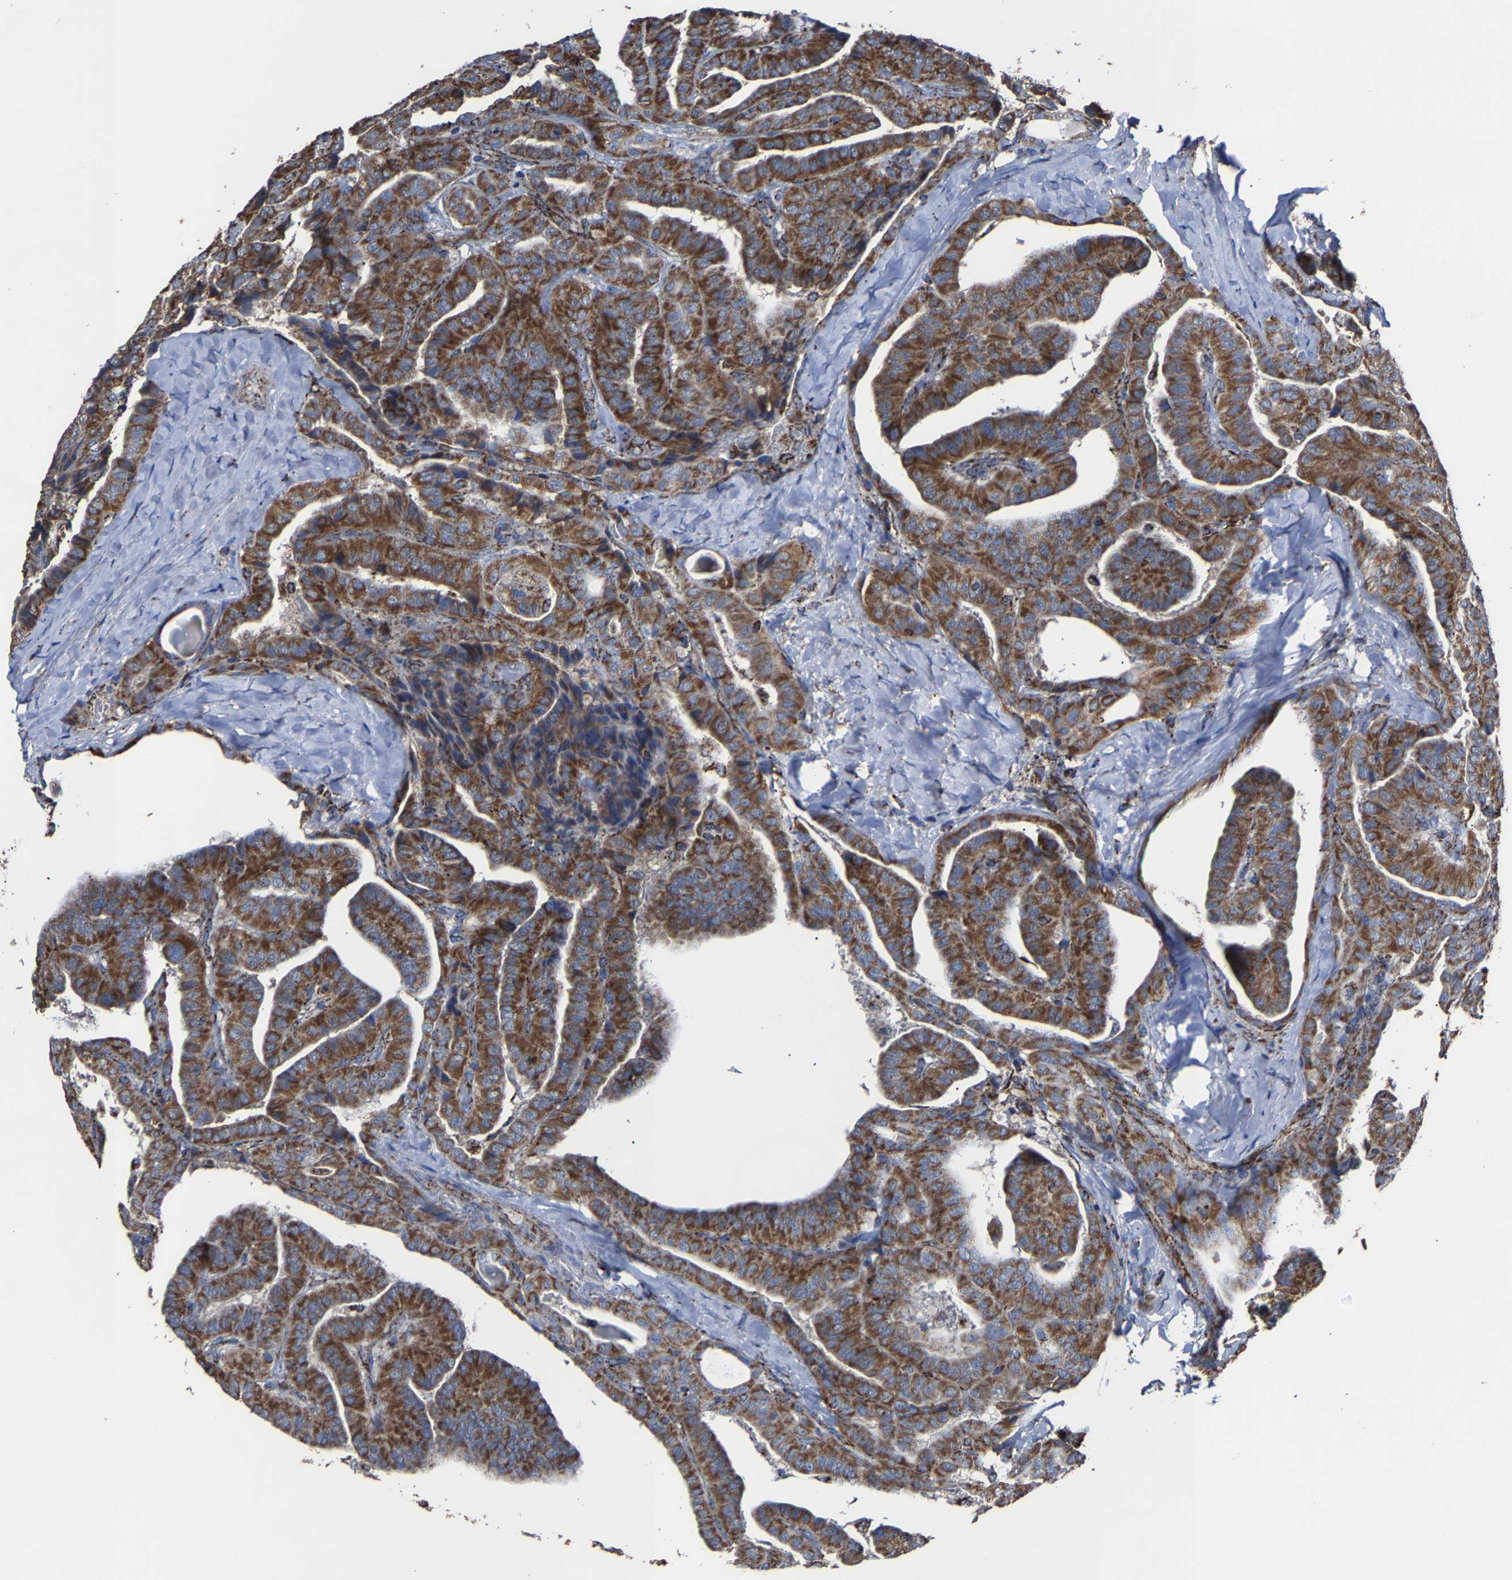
{"staining": {"intensity": "strong", "quantity": ">75%", "location": "cytoplasmic/membranous"}, "tissue": "thyroid cancer", "cell_type": "Tumor cells", "image_type": "cancer", "snomed": [{"axis": "morphology", "description": "Papillary adenocarcinoma, NOS"}, {"axis": "topography", "description": "Thyroid gland"}], "caption": "An image showing strong cytoplasmic/membranous staining in about >75% of tumor cells in papillary adenocarcinoma (thyroid), as visualized by brown immunohistochemical staining.", "gene": "NDUFV3", "patient": {"sex": "male", "age": 77}}